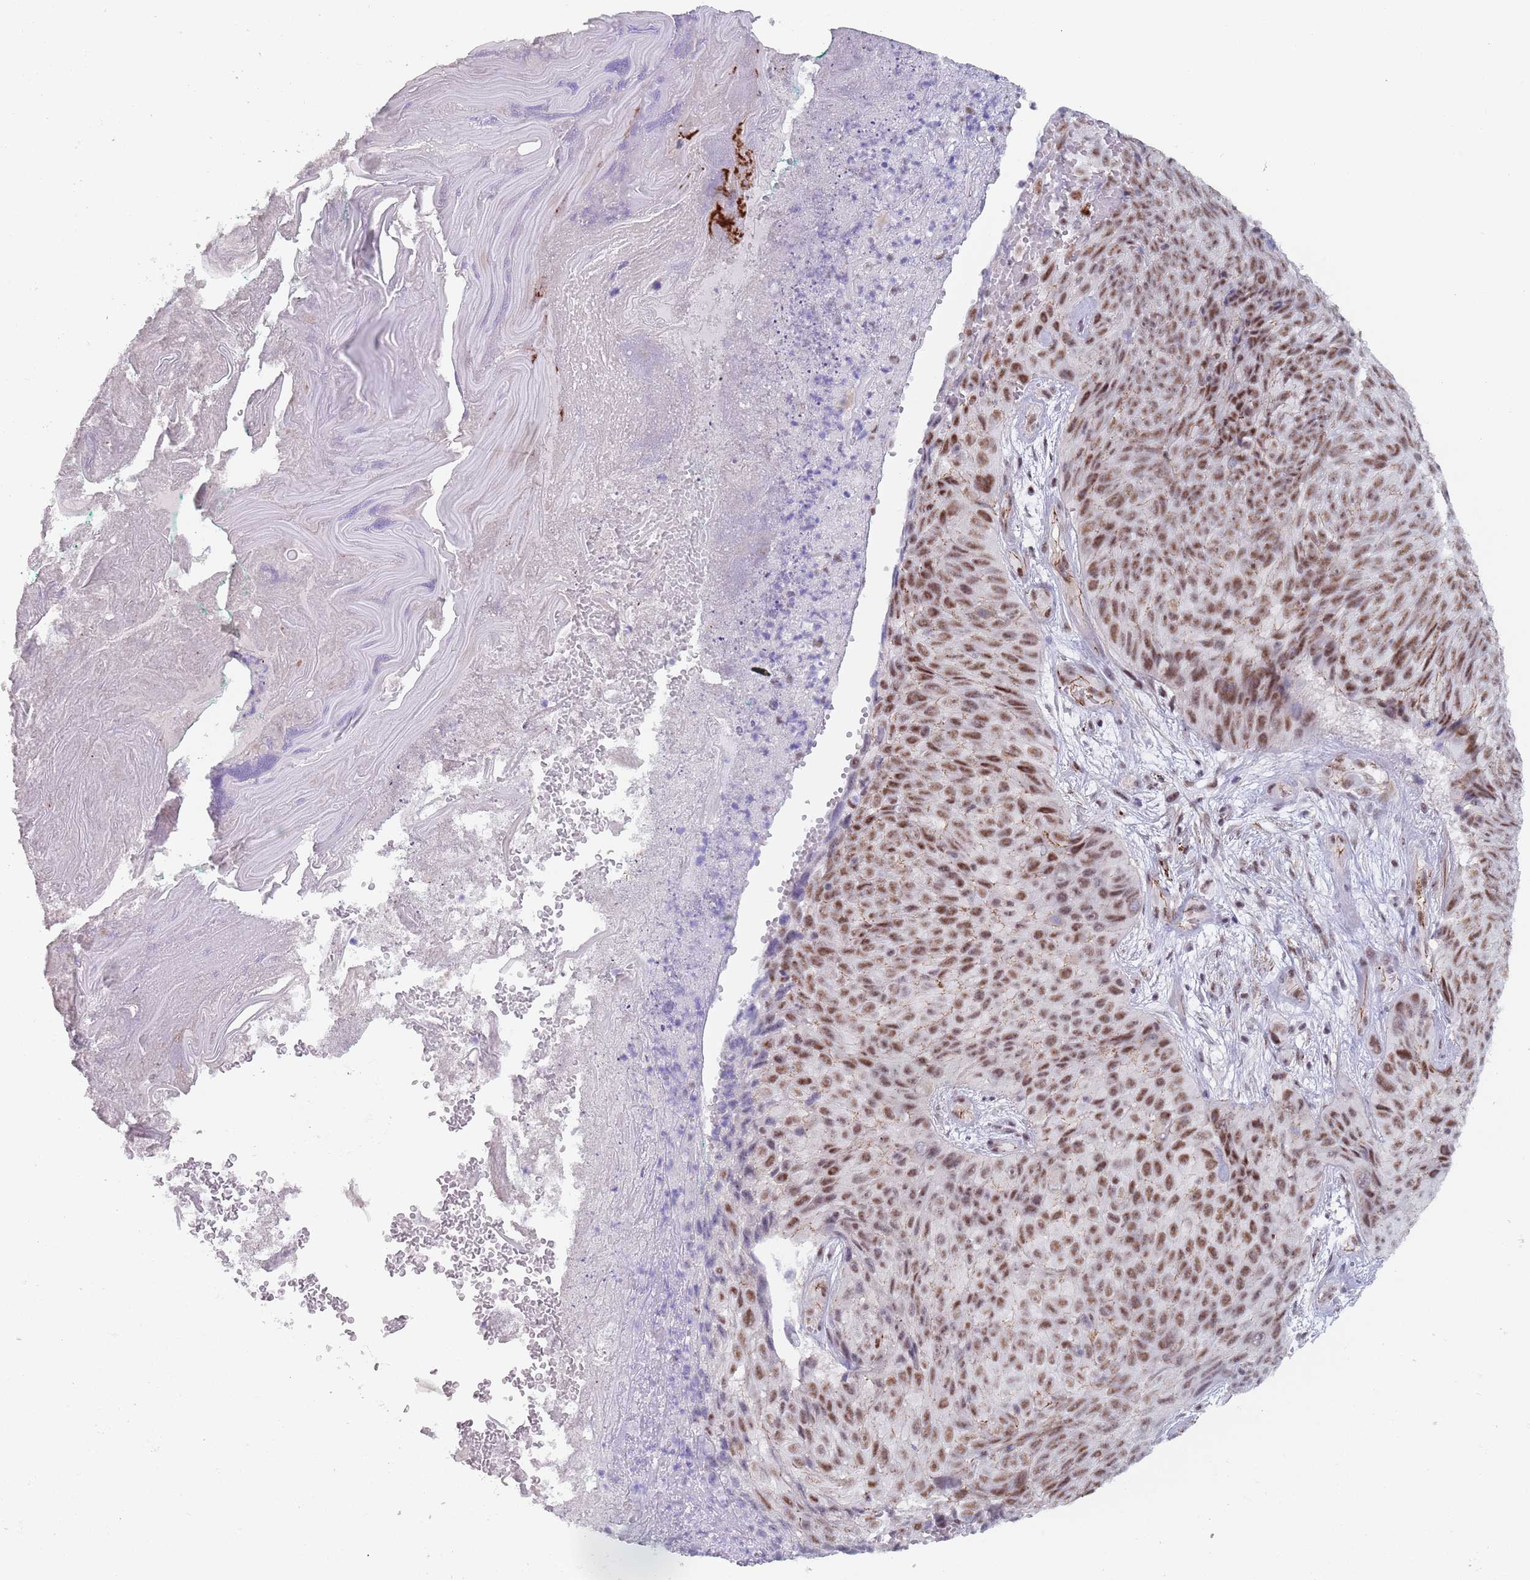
{"staining": {"intensity": "moderate", "quantity": ">75%", "location": "nuclear"}, "tissue": "skin cancer", "cell_type": "Tumor cells", "image_type": "cancer", "snomed": [{"axis": "morphology", "description": "Squamous cell carcinoma, NOS"}, {"axis": "topography", "description": "Skin"}], "caption": "Immunohistochemistry of human skin cancer demonstrates medium levels of moderate nuclear positivity in approximately >75% of tumor cells. The protein is stained brown, and the nuclei are stained in blue (DAB IHC with brightfield microscopy, high magnification).", "gene": "OR5A2", "patient": {"sex": "female", "age": 87}}